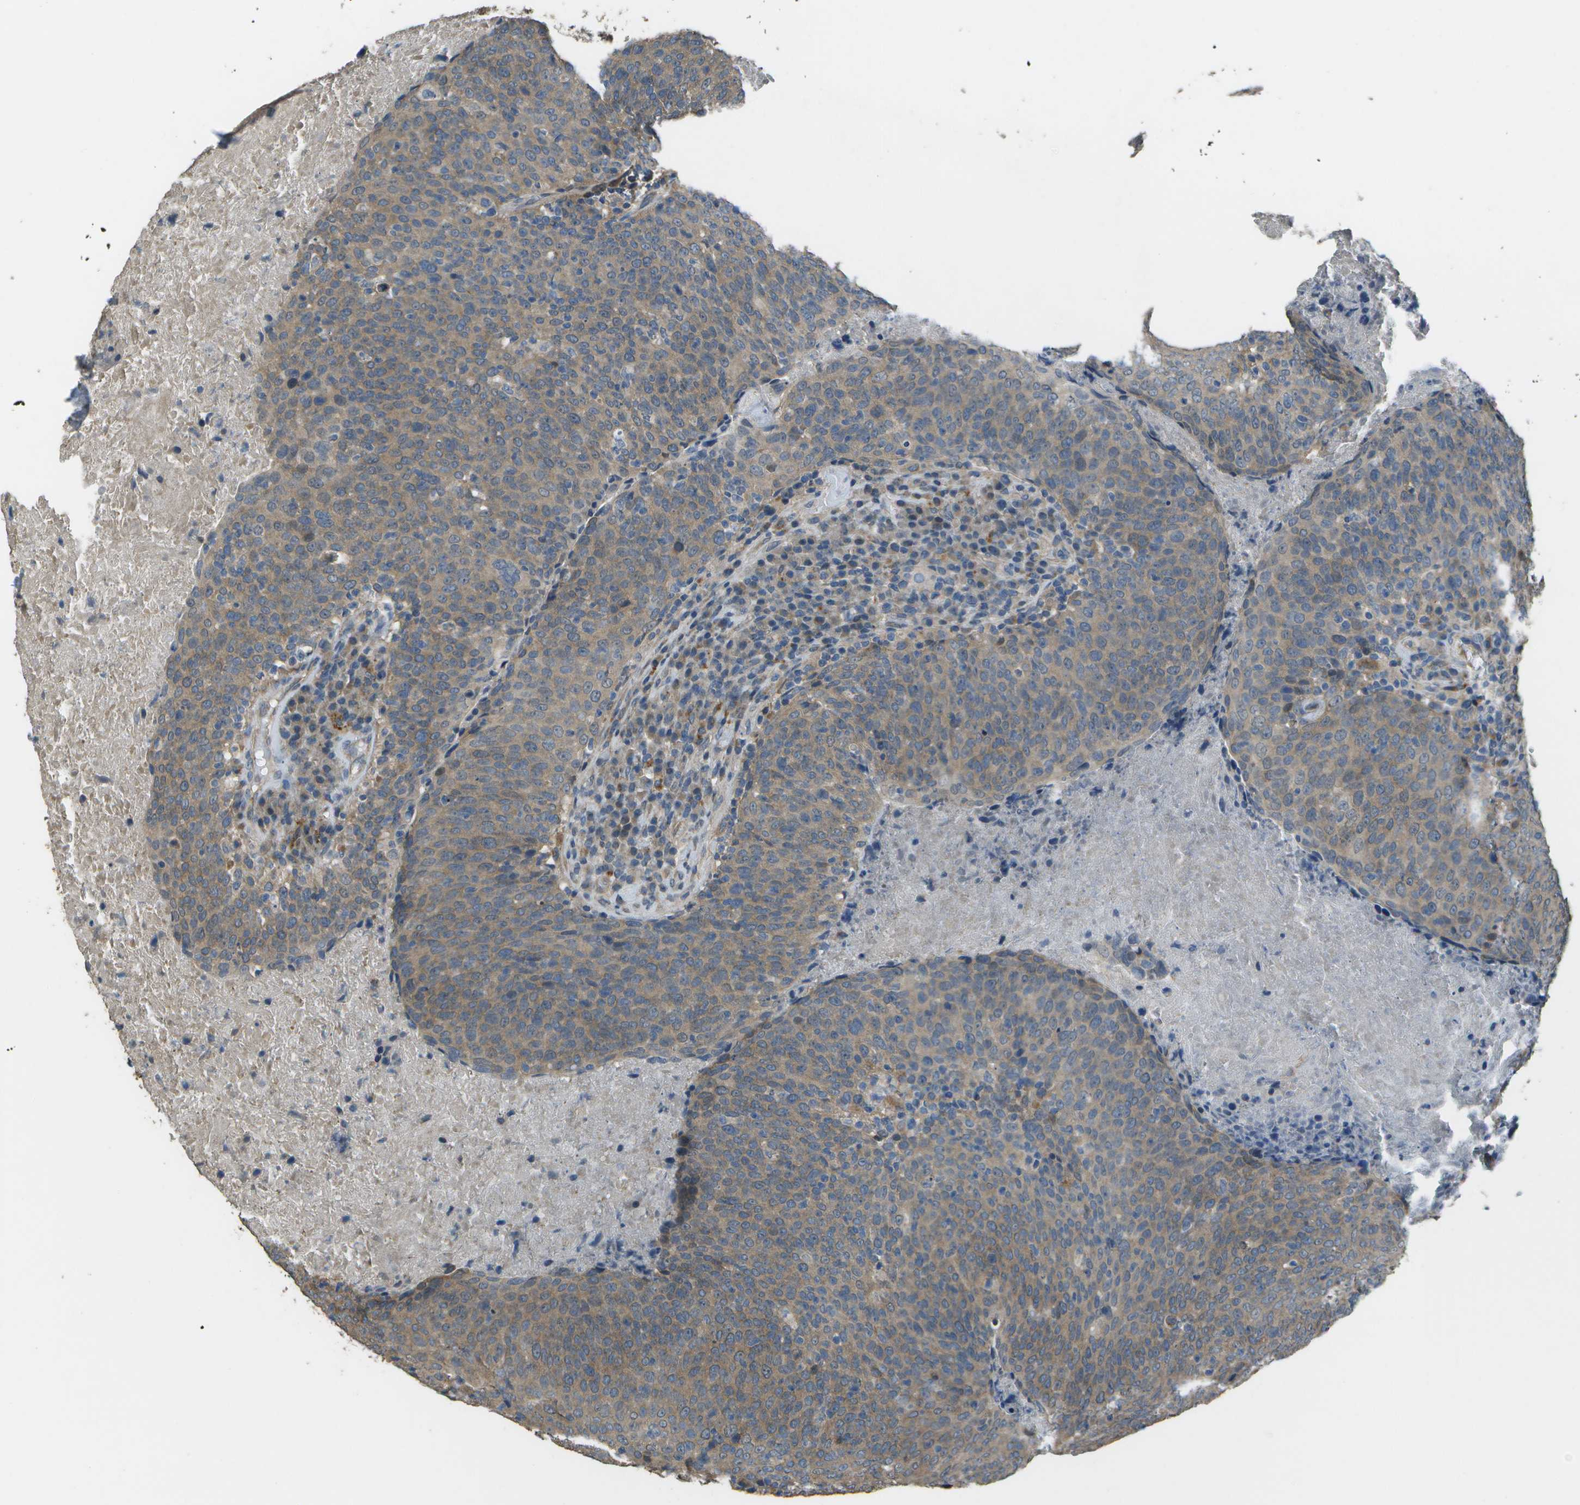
{"staining": {"intensity": "weak", "quantity": ">75%", "location": "cytoplasmic/membranous"}, "tissue": "head and neck cancer", "cell_type": "Tumor cells", "image_type": "cancer", "snomed": [{"axis": "morphology", "description": "Squamous cell carcinoma, NOS"}, {"axis": "morphology", "description": "Squamous cell carcinoma, metastatic, NOS"}, {"axis": "topography", "description": "Lymph node"}, {"axis": "topography", "description": "Head-Neck"}], "caption": "An immunohistochemistry (IHC) histopathology image of neoplastic tissue is shown. Protein staining in brown highlights weak cytoplasmic/membranous positivity in head and neck cancer within tumor cells. Nuclei are stained in blue.", "gene": "CLNS1A", "patient": {"sex": "male", "age": 62}}